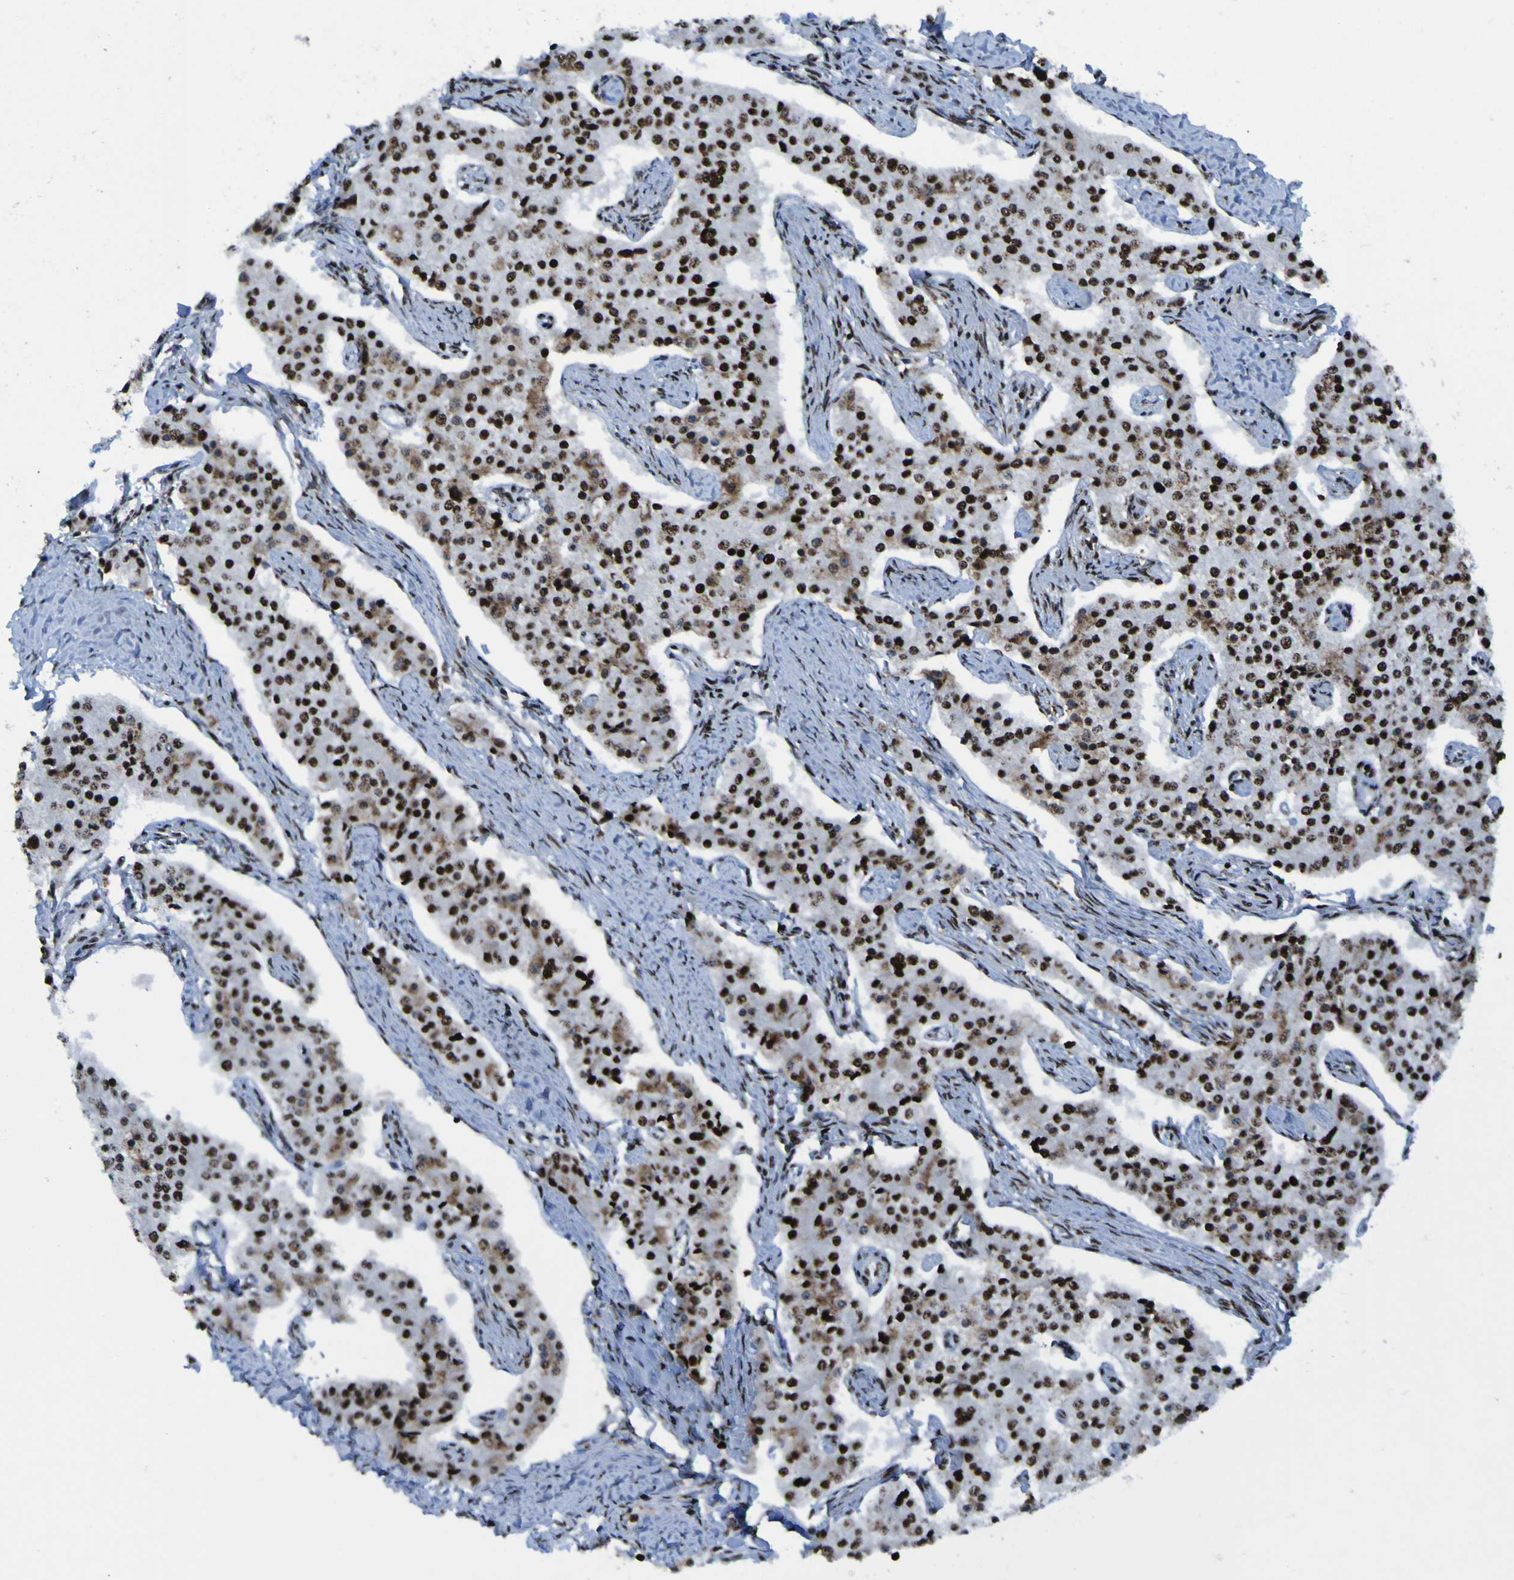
{"staining": {"intensity": "strong", "quantity": ">75%", "location": "nuclear"}, "tissue": "carcinoid", "cell_type": "Tumor cells", "image_type": "cancer", "snomed": [{"axis": "morphology", "description": "Carcinoid, malignant, NOS"}, {"axis": "topography", "description": "Colon"}], "caption": "Tumor cells exhibit high levels of strong nuclear positivity in about >75% of cells in carcinoid (malignant).", "gene": "NPM1", "patient": {"sex": "female", "age": 52}}